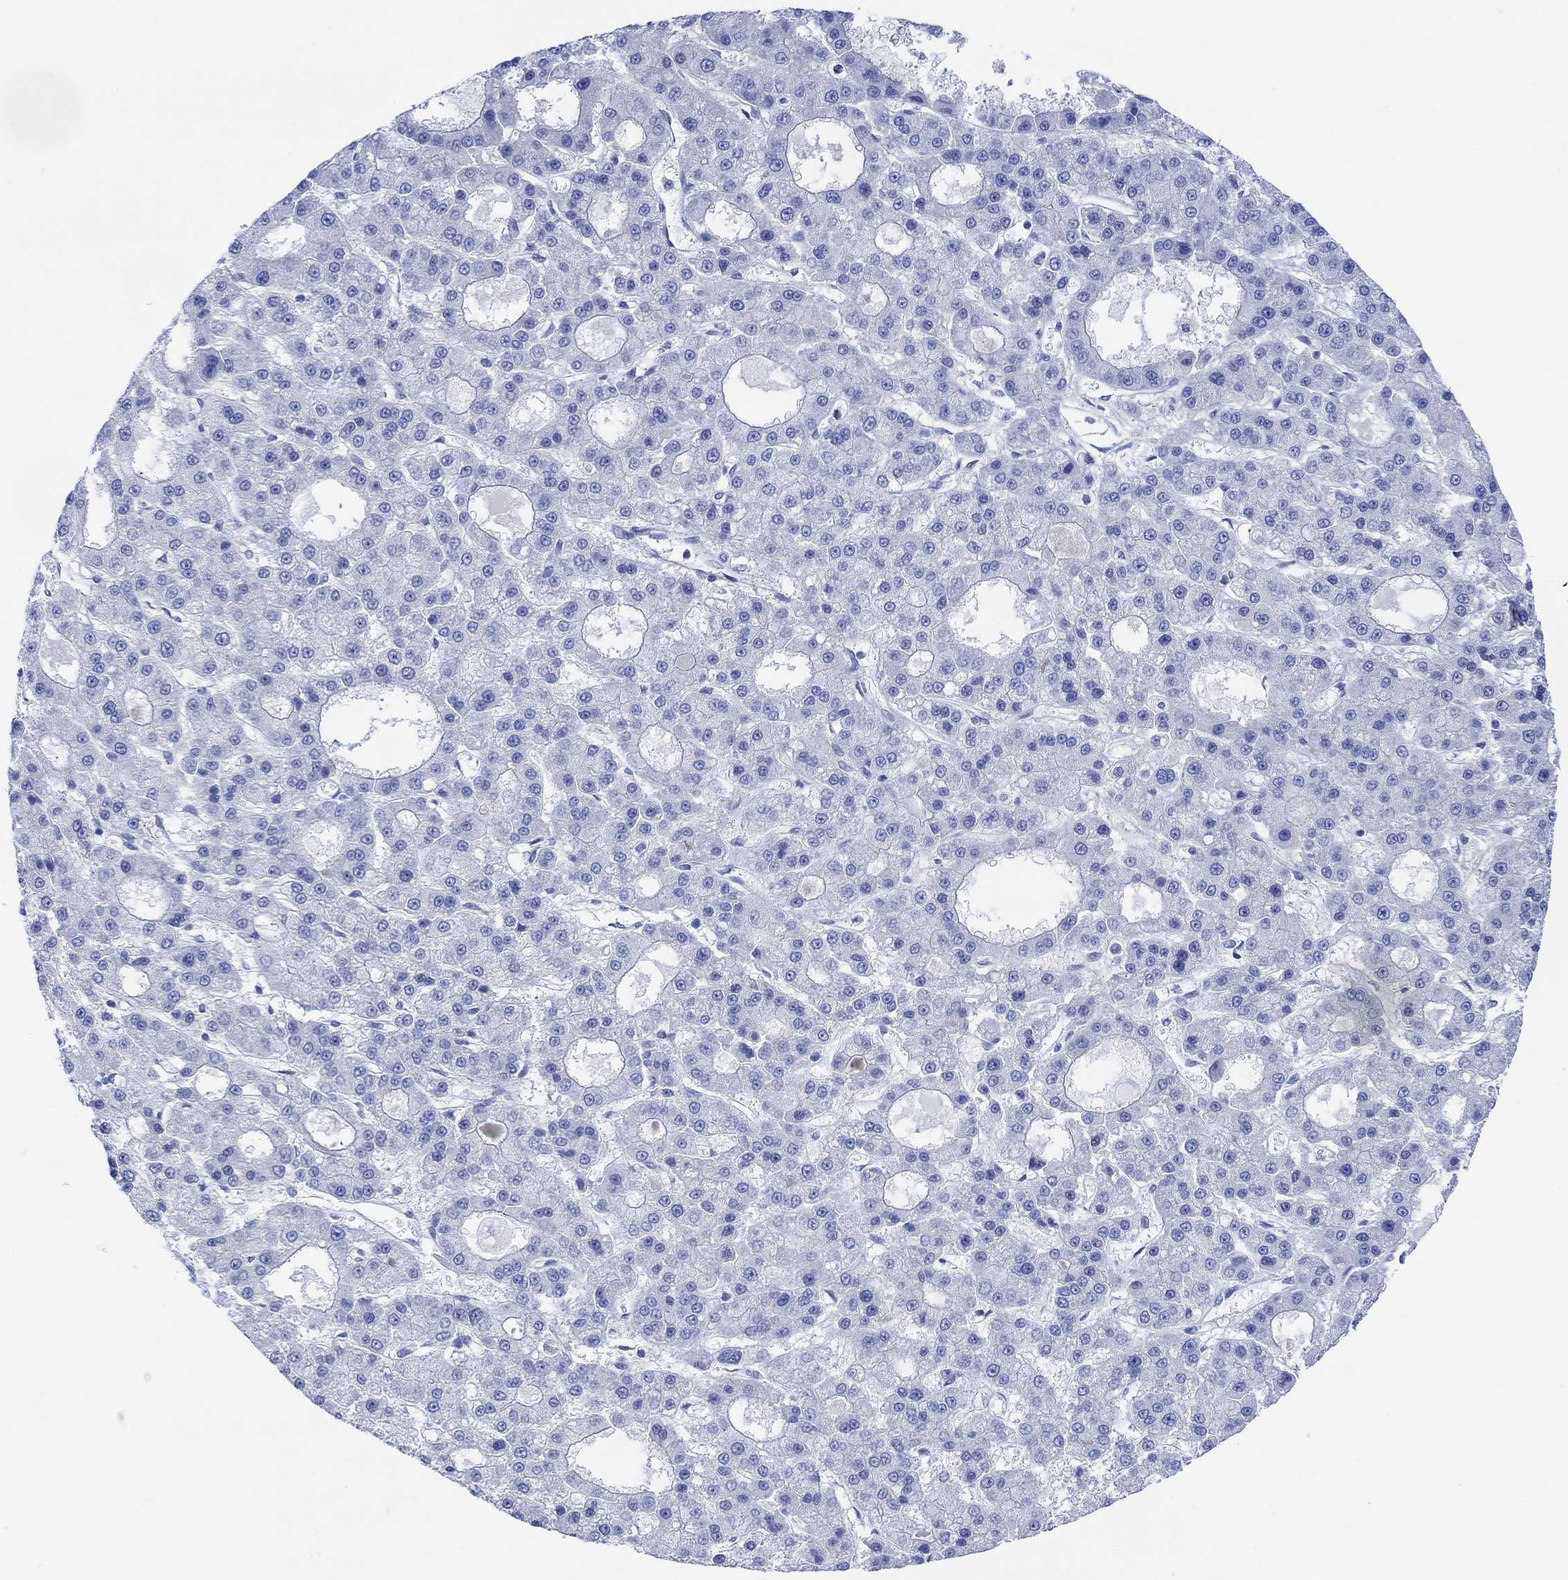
{"staining": {"intensity": "negative", "quantity": "none", "location": "none"}, "tissue": "liver cancer", "cell_type": "Tumor cells", "image_type": "cancer", "snomed": [{"axis": "morphology", "description": "Carcinoma, Hepatocellular, NOS"}, {"axis": "topography", "description": "Liver"}], "caption": "Tumor cells are negative for protein expression in human hepatocellular carcinoma (liver).", "gene": "TLDC2", "patient": {"sex": "male", "age": 70}}